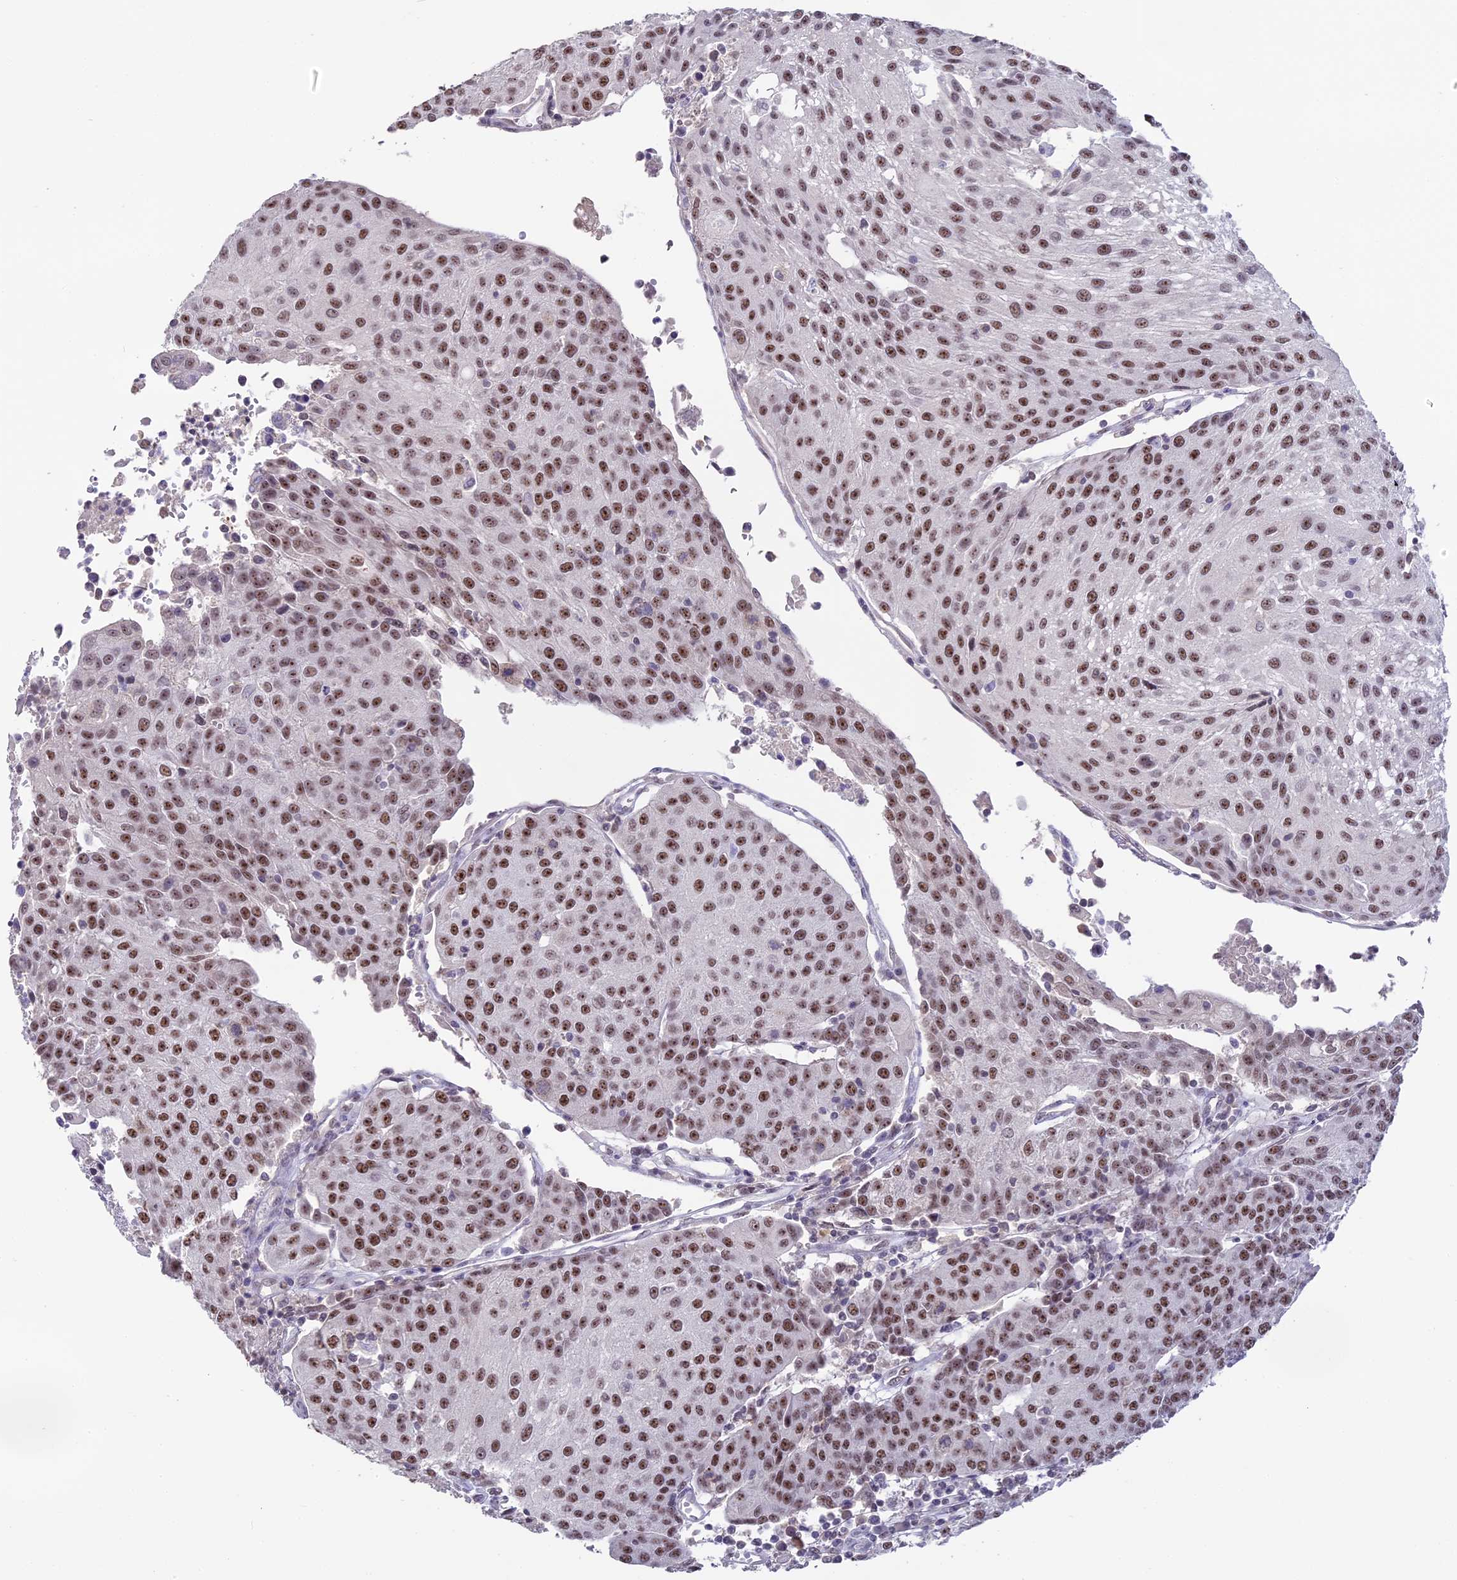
{"staining": {"intensity": "moderate", "quantity": ">75%", "location": "nuclear"}, "tissue": "urothelial cancer", "cell_type": "Tumor cells", "image_type": "cancer", "snomed": [{"axis": "morphology", "description": "Urothelial carcinoma, High grade"}, {"axis": "topography", "description": "Urinary bladder"}], "caption": "Urothelial cancer was stained to show a protein in brown. There is medium levels of moderate nuclear staining in about >75% of tumor cells.", "gene": "SETD2", "patient": {"sex": "female", "age": 85}}